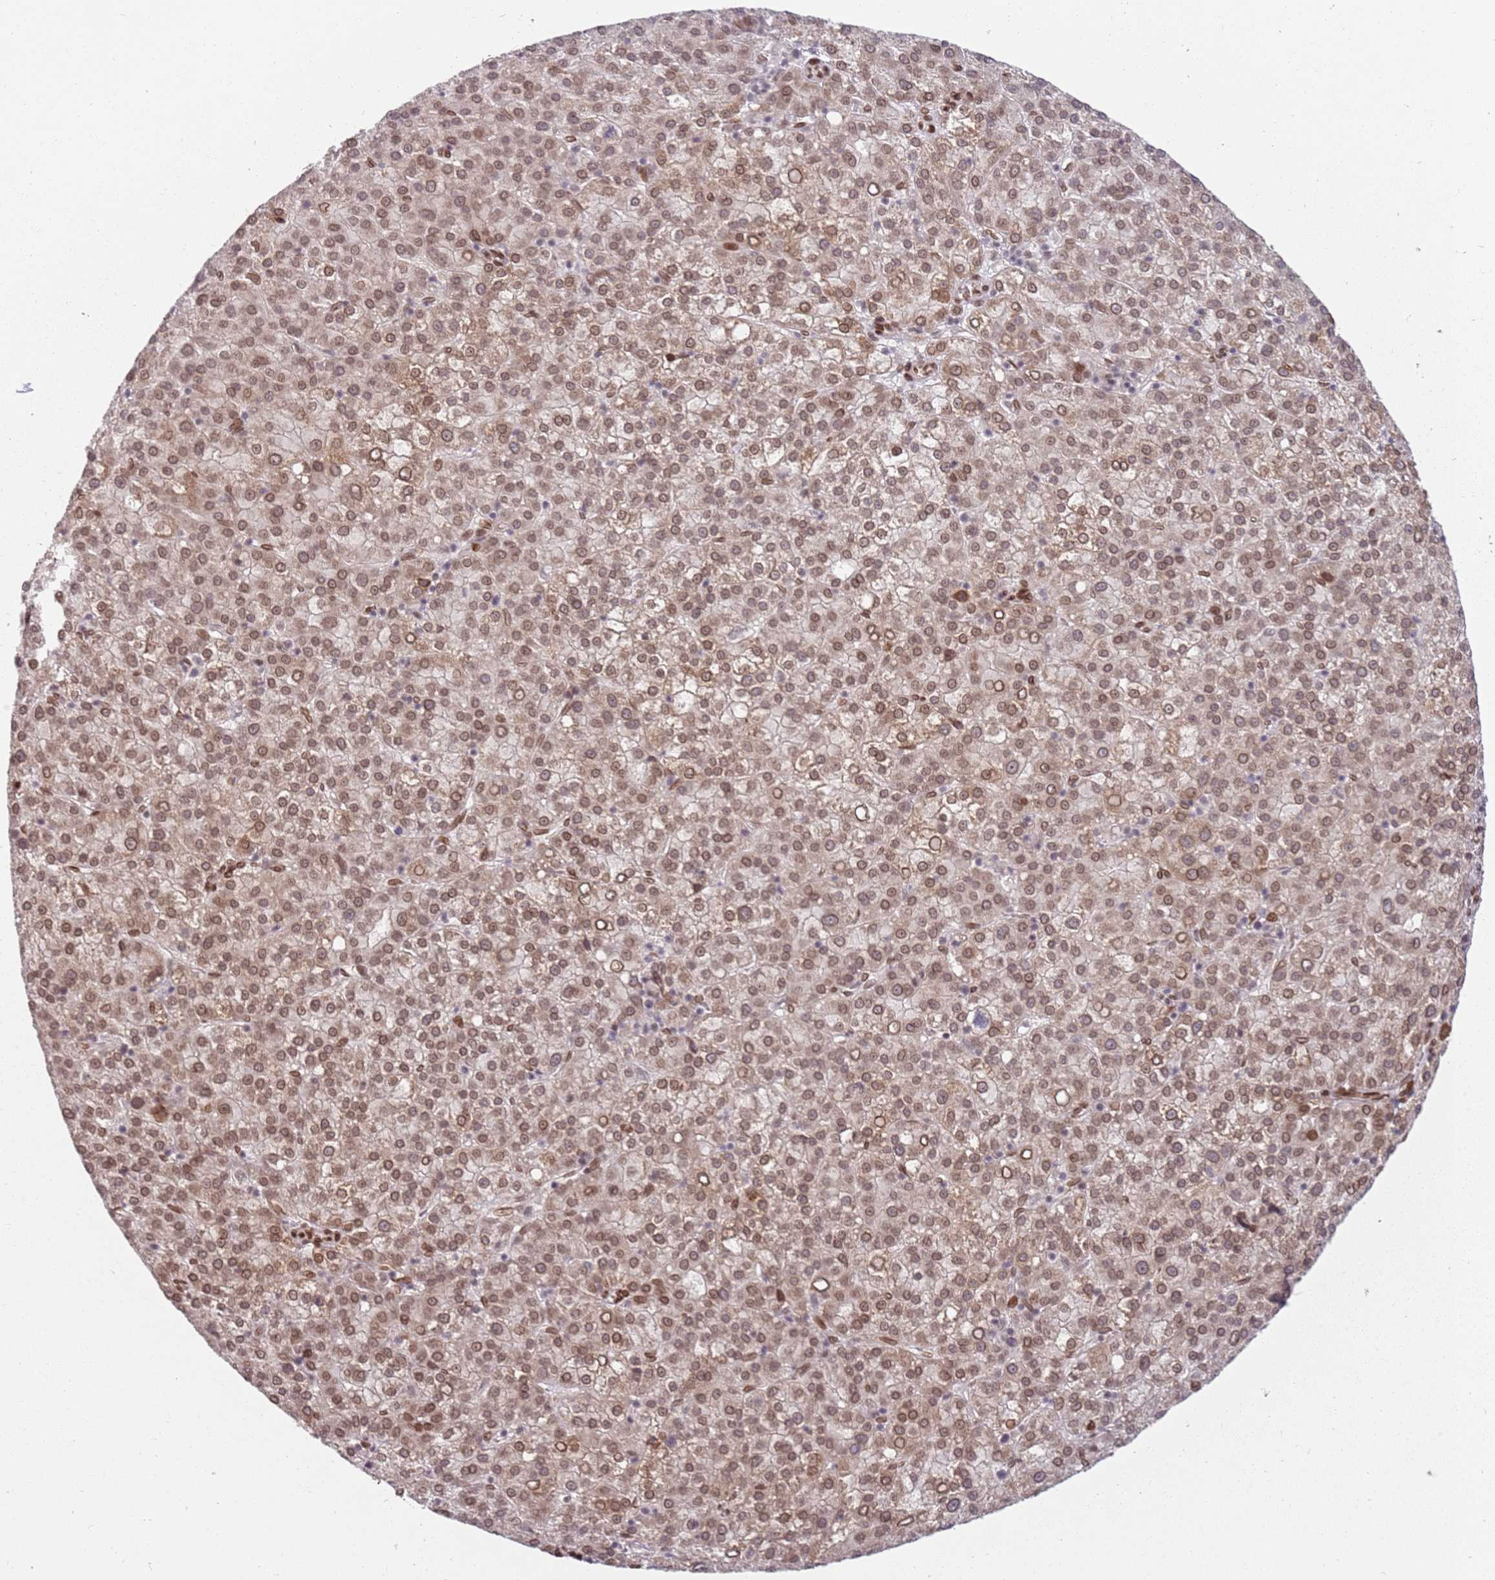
{"staining": {"intensity": "moderate", "quantity": ">75%", "location": "nuclear"}, "tissue": "liver cancer", "cell_type": "Tumor cells", "image_type": "cancer", "snomed": [{"axis": "morphology", "description": "Carcinoma, Hepatocellular, NOS"}, {"axis": "topography", "description": "Liver"}], "caption": "Brown immunohistochemical staining in human liver cancer reveals moderate nuclear expression in about >75% of tumor cells. (IHC, brightfield microscopy, high magnification).", "gene": "TENT4A", "patient": {"sex": "female", "age": 58}}